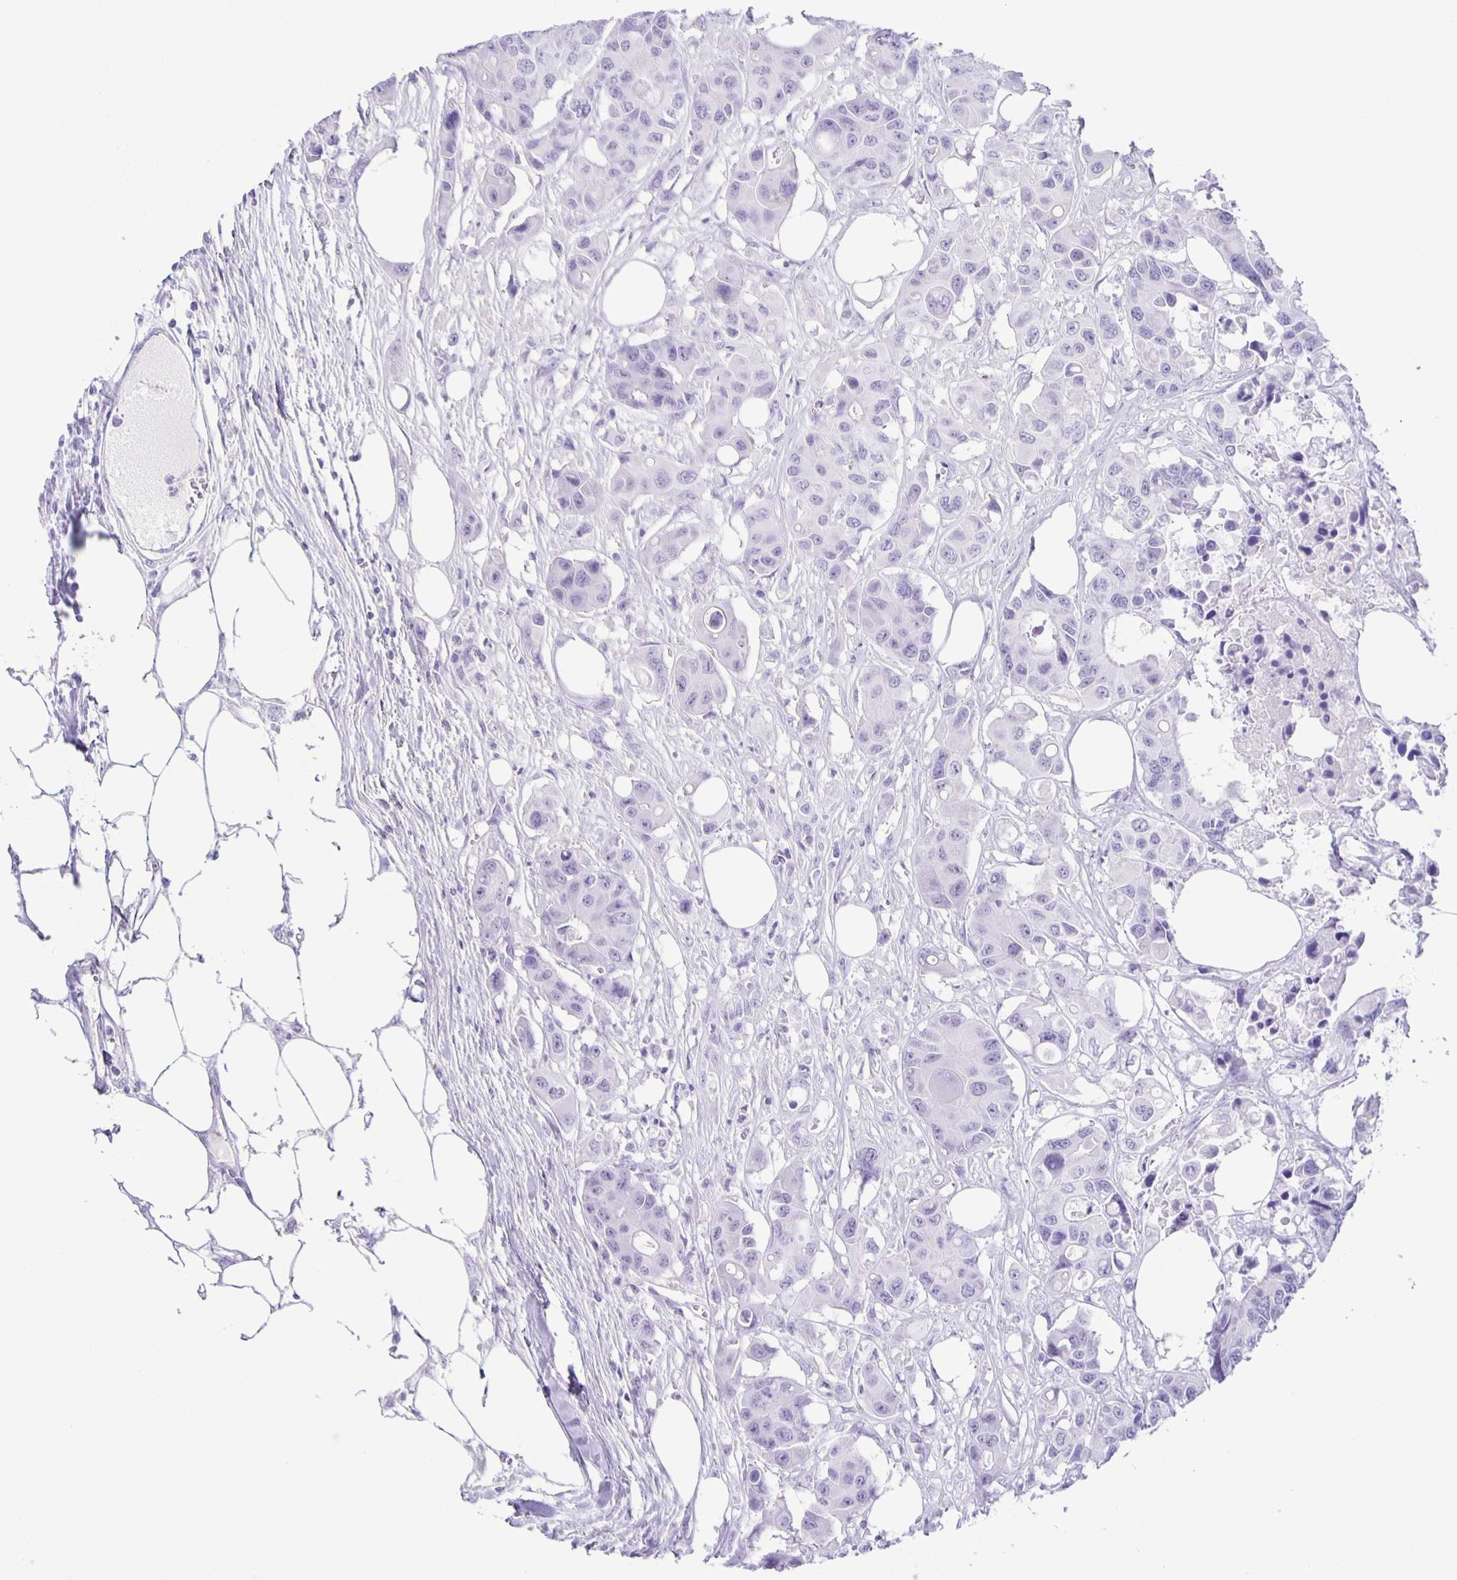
{"staining": {"intensity": "negative", "quantity": "none", "location": "none"}, "tissue": "colorectal cancer", "cell_type": "Tumor cells", "image_type": "cancer", "snomed": [{"axis": "morphology", "description": "Adenocarcinoma, NOS"}, {"axis": "topography", "description": "Colon"}], "caption": "Immunohistochemistry (IHC) of colorectal adenocarcinoma displays no staining in tumor cells.", "gene": "EZHIP", "patient": {"sex": "male", "age": 77}}